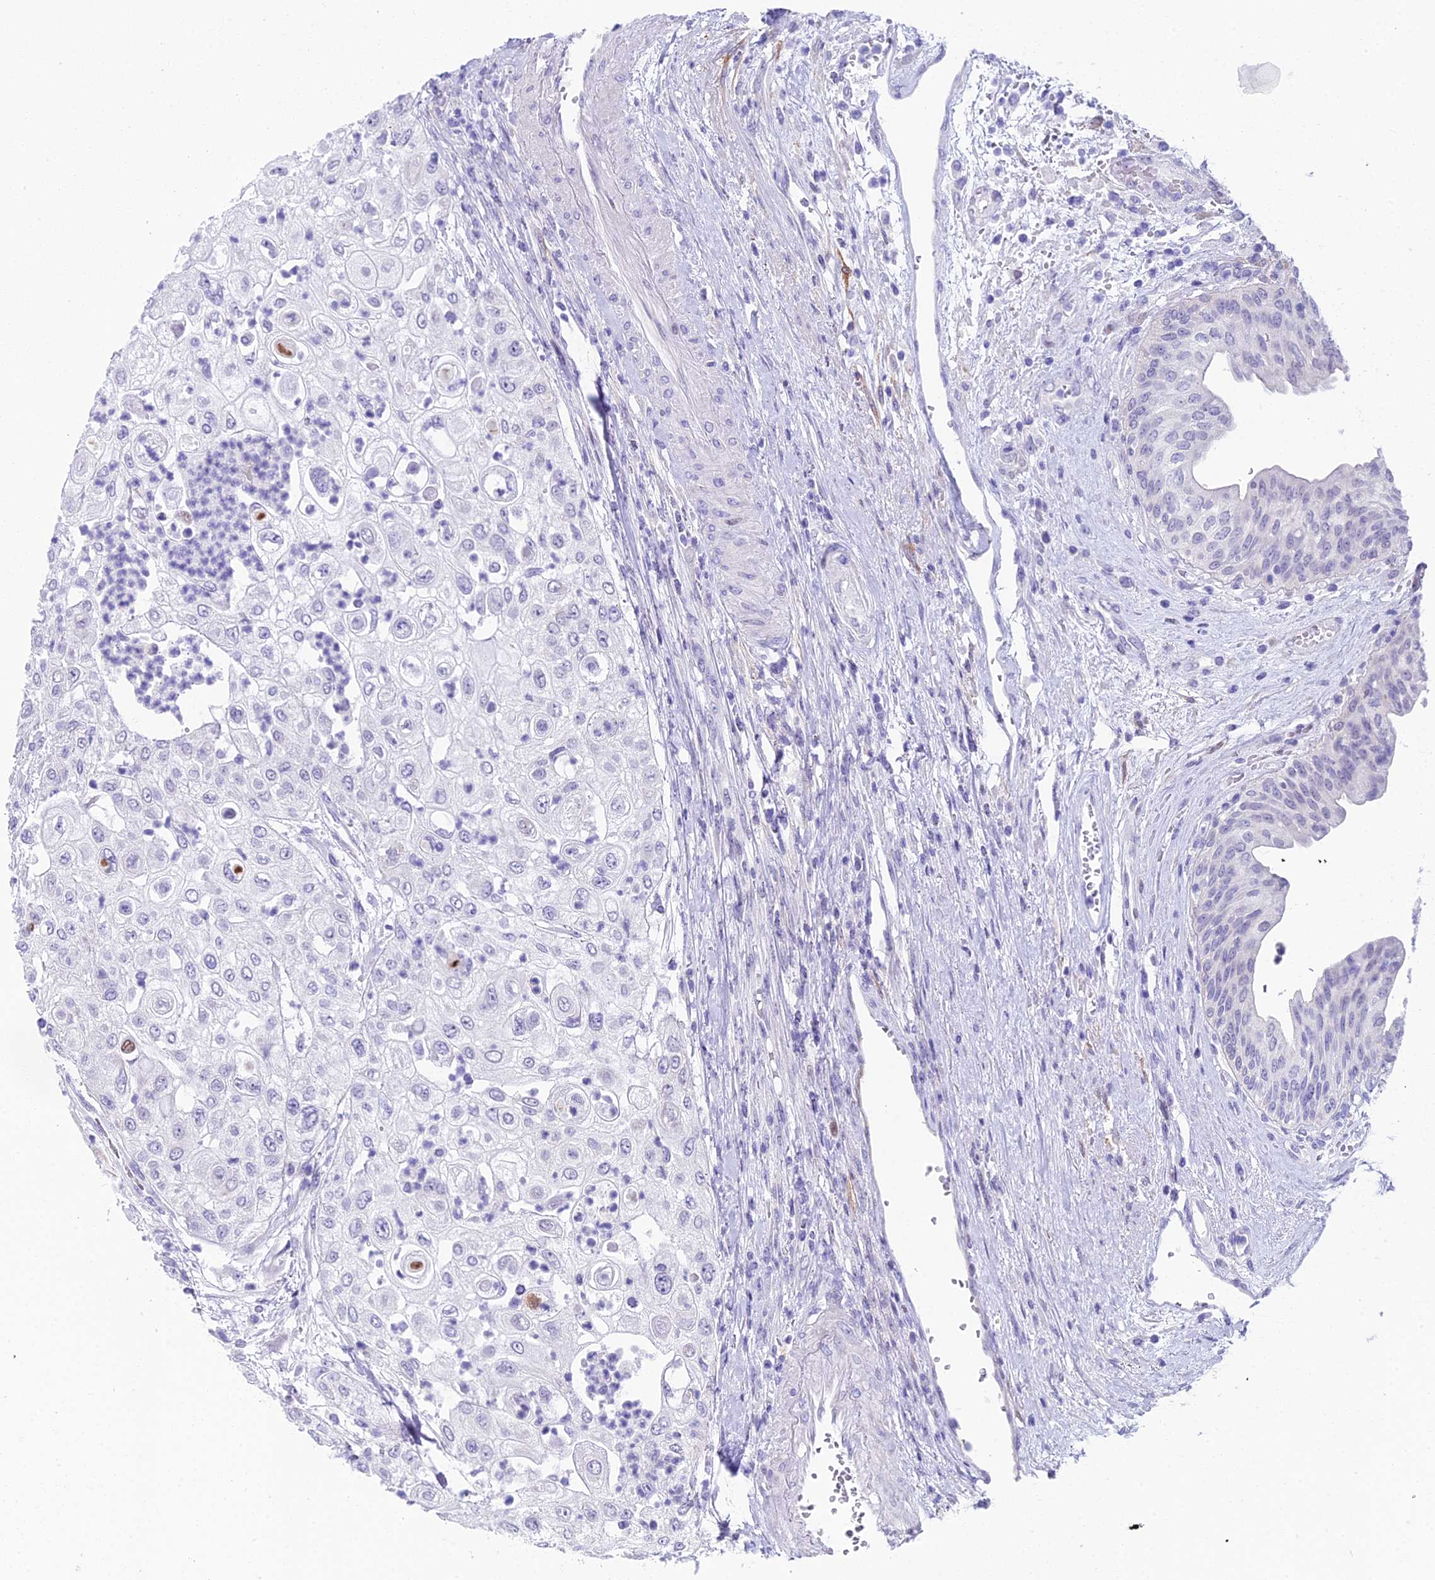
{"staining": {"intensity": "negative", "quantity": "none", "location": "none"}, "tissue": "urothelial cancer", "cell_type": "Tumor cells", "image_type": "cancer", "snomed": [{"axis": "morphology", "description": "Urothelial carcinoma, High grade"}, {"axis": "topography", "description": "Urinary bladder"}], "caption": "A high-resolution image shows immunohistochemistry staining of urothelial cancer, which displays no significant staining in tumor cells.", "gene": "CC2D2A", "patient": {"sex": "female", "age": 79}}